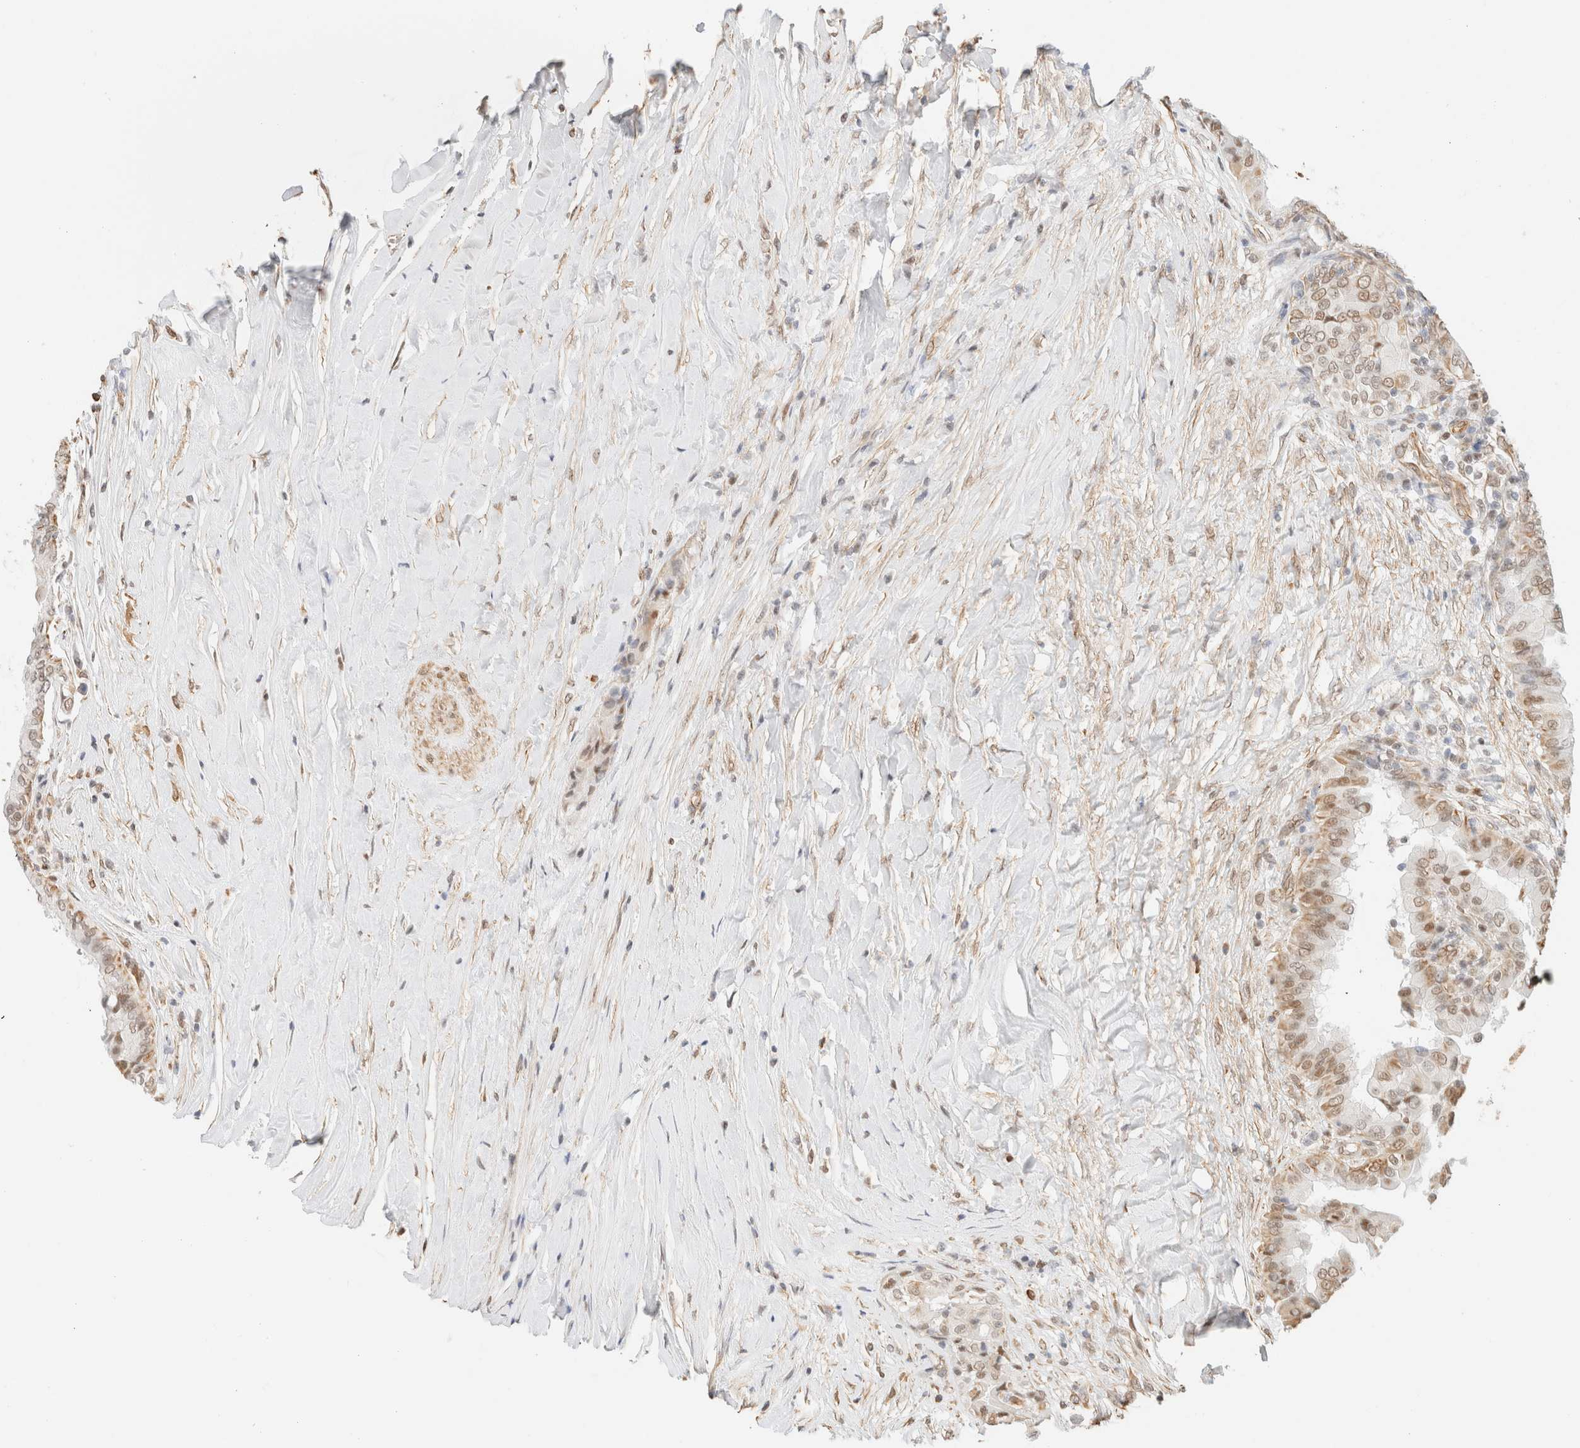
{"staining": {"intensity": "moderate", "quantity": ">75%", "location": "nuclear"}, "tissue": "thyroid cancer", "cell_type": "Tumor cells", "image_type": "cancer", "snomed": [{"axis": "morphology", "description": "Papillary adenocarcinoma, NOS"}, {"axis": "topography", "description": "Thyroid gland"}], "caption": "Immunohistochemical staining of papillary adenocarcinoma (thyroid) displays medium levels of moderate nuclear expression in approximately >75% of tumor cells. The protein of interest is shown in brown color, while the nuclei are stained blue.", "gene": "ARID5A", "patient": {"sex": "male", "age": 33}}